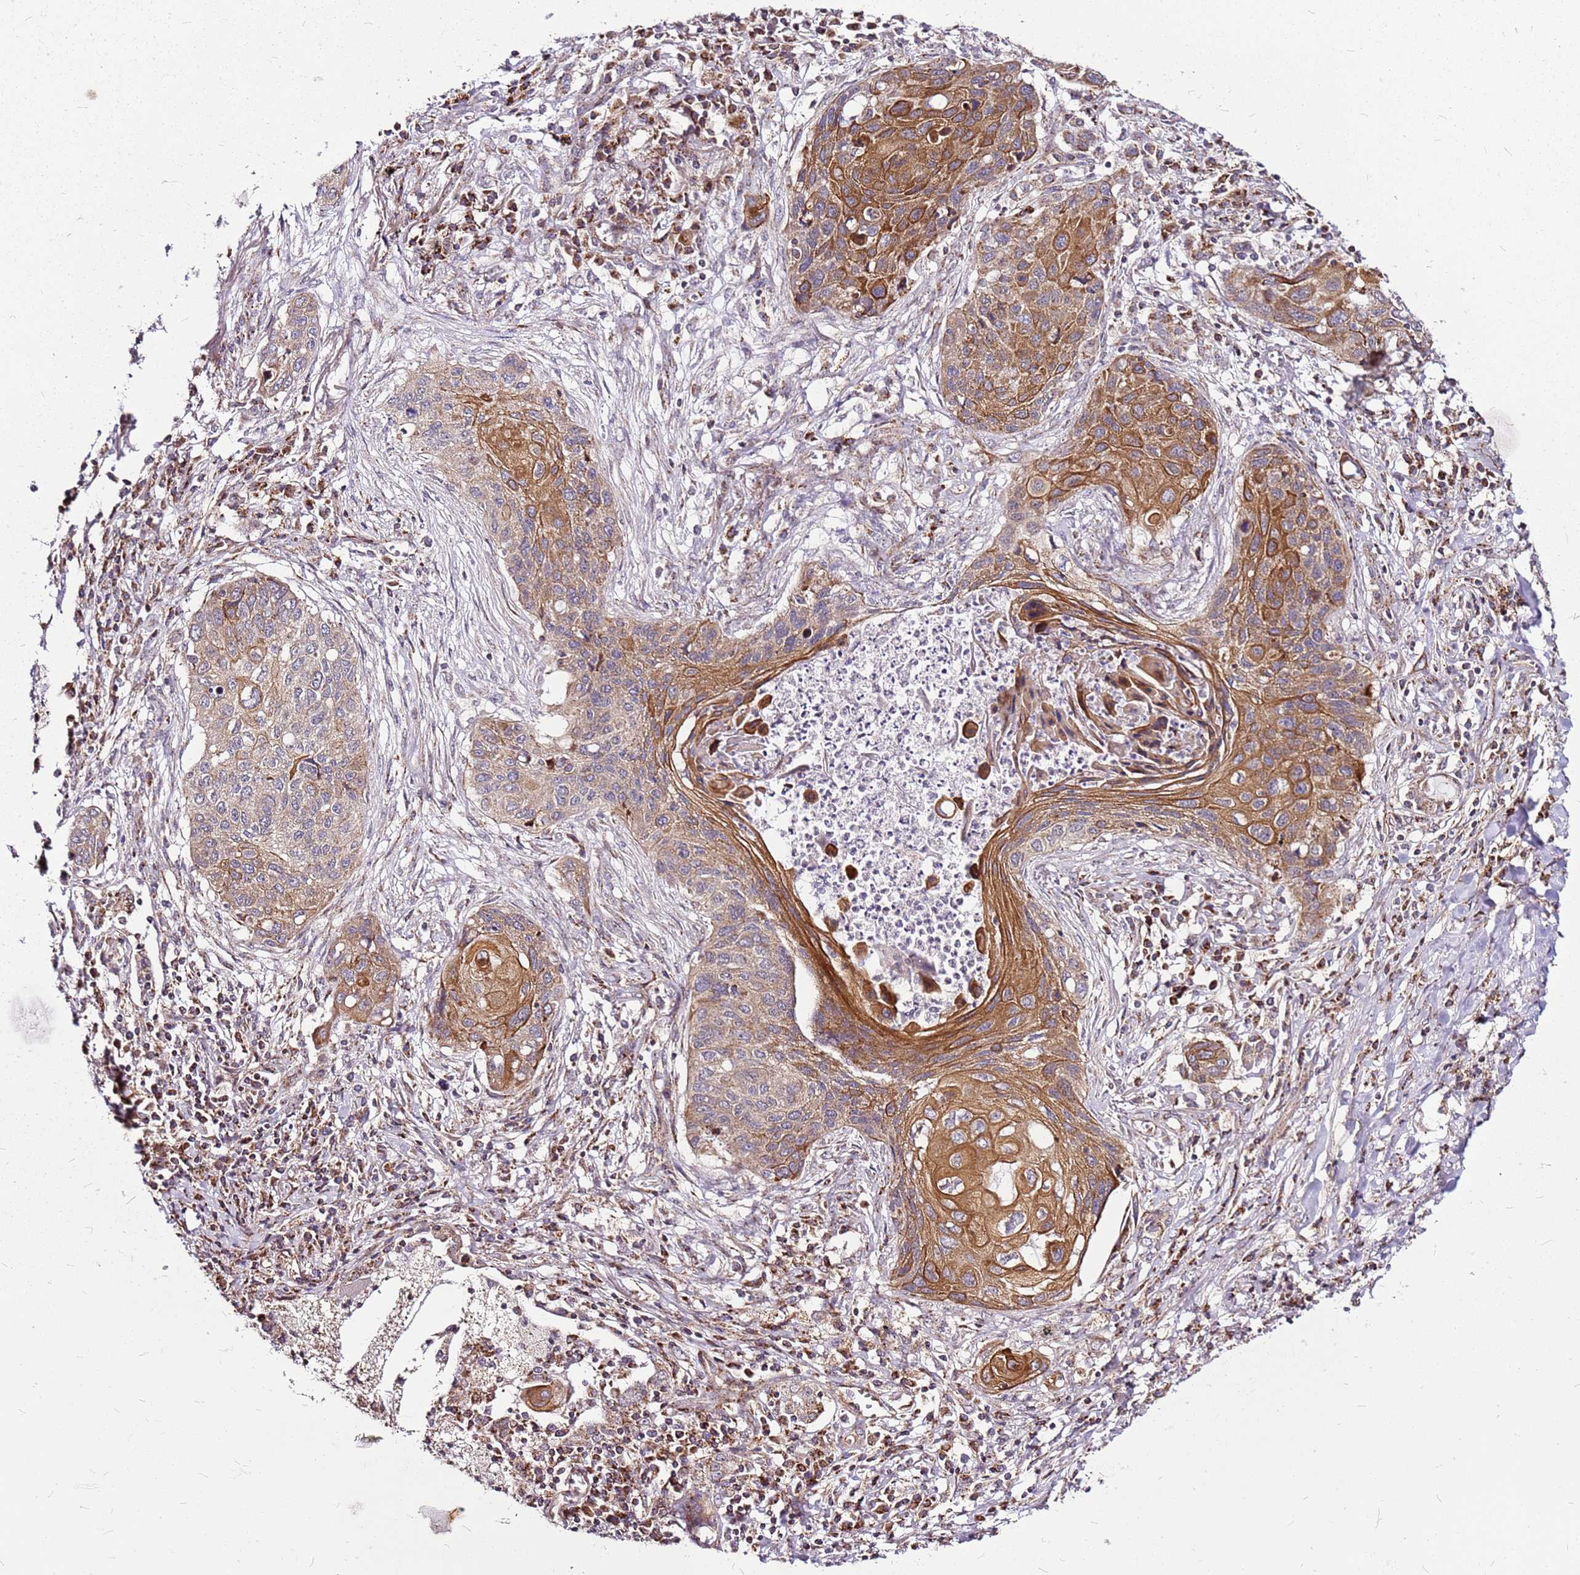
{"staining": {"intensity": "moderate", "quantity": "25%-75%", "location": "cytoplasmic/membranous"}, "tissue": "lung cancer", "cell_type": "Tumor cells", "image_type": "cancer", "snomed": [{"axis": "morphology", "description": "Squamous cell carcinoma, NOS"}, {"axis": "topography", "description": "Lung"}], "caption": "A brown stain shows moderate cytoplasmic/membranous expression of a protein in lung cancer (squamous cell carcinoma) tumor cells.", "gene": "OR51T1", "patient": {"sex": "female", "age": 63}}